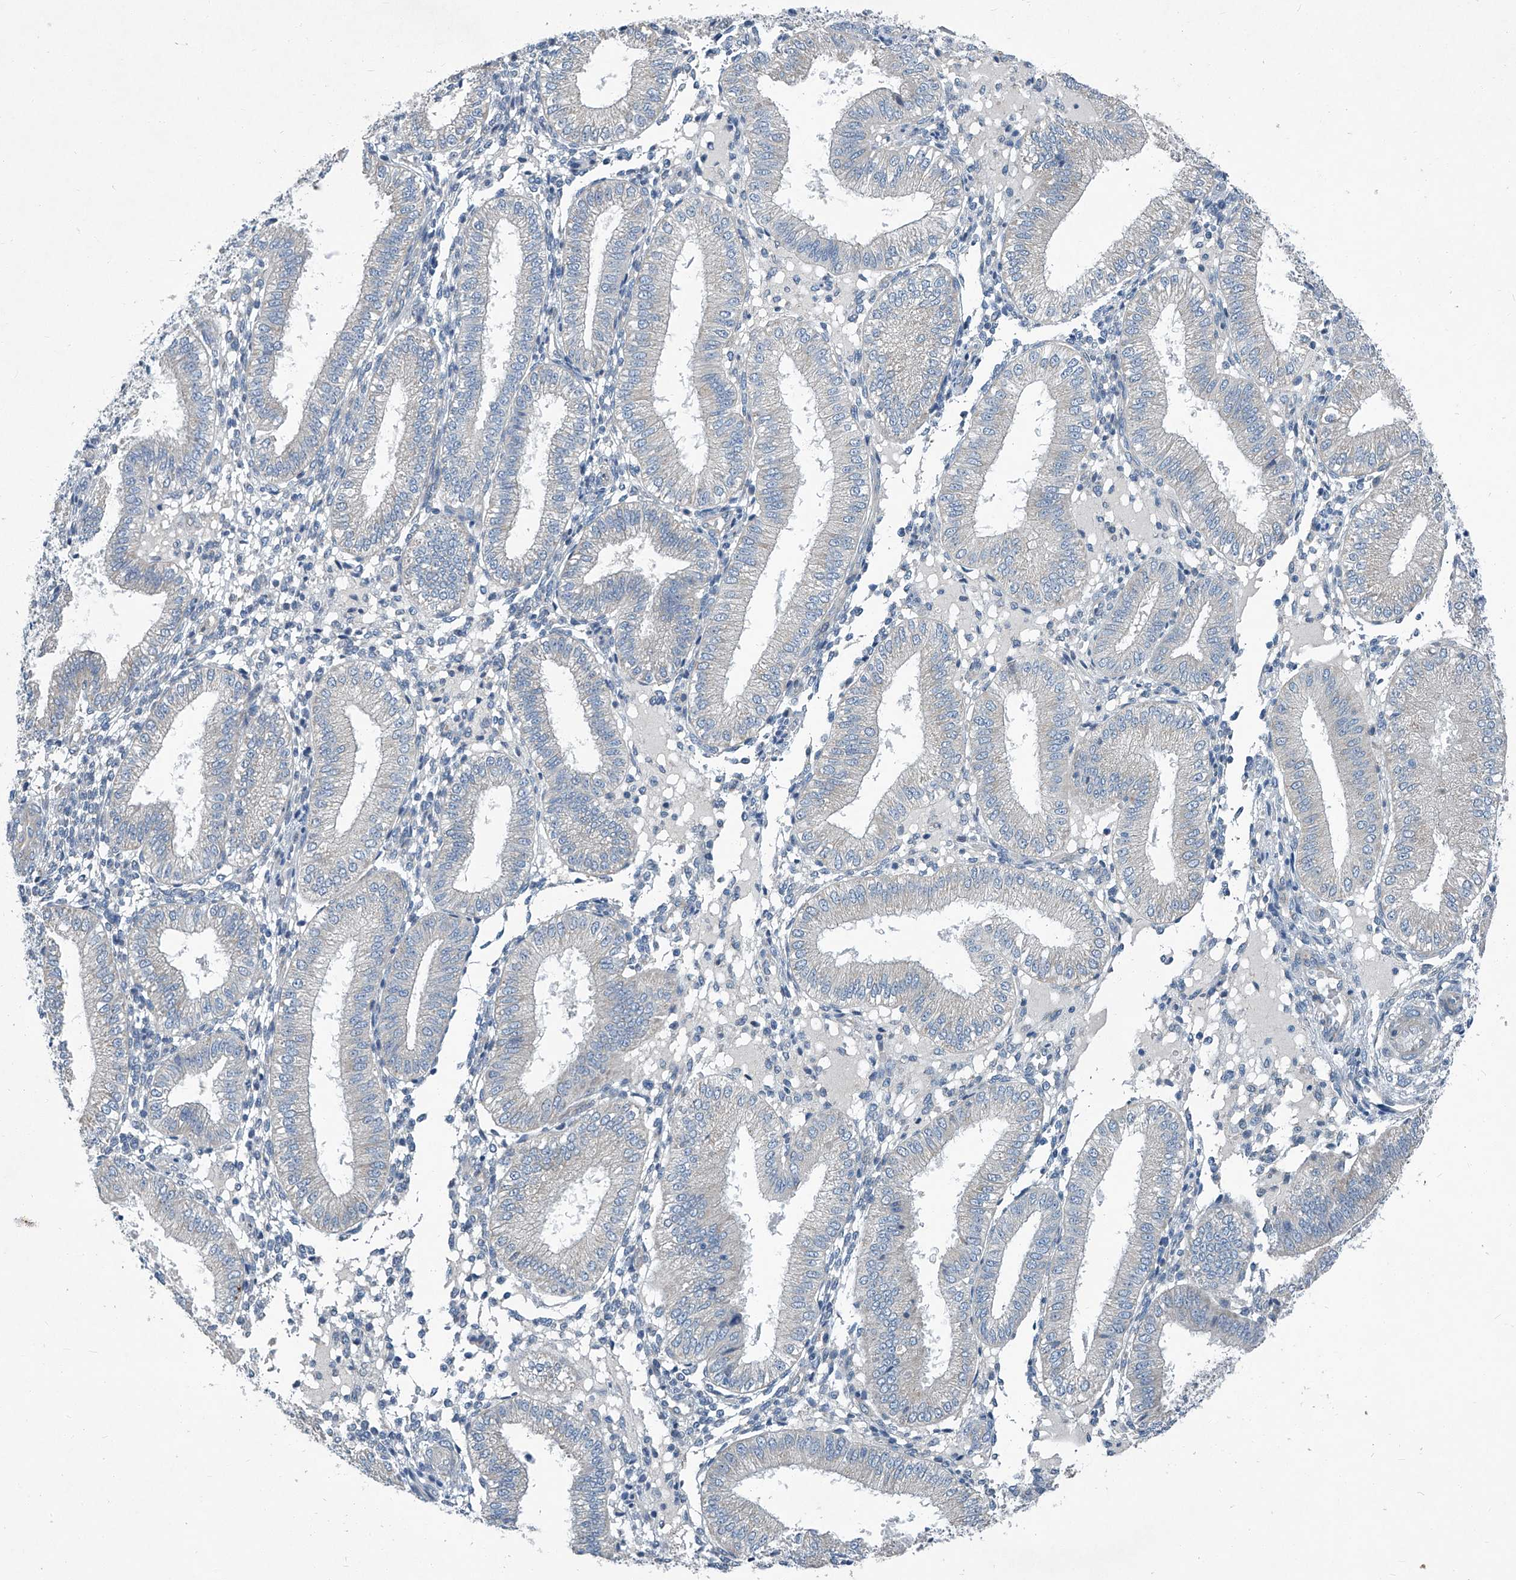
{"staining": {"intensity": "negative", "quantity": "none", "location": "none"}, "tissue": "endometrium", "cell_type": "Cells in endometrial stroma", "image_type": "normal", "snomed": [{"axis": "morphology", "description": "Normal tissue, NOS"}, {"axis": "topography", "description": "Endometrium"}], "caption": "Immunohistochemistry photomicrograph of normal endometrium stained for a protein (brown), which displays no staining in cells in endometrial stroma.", "gene": "SLC26A11", "patient": {"sex": "female", "age": 39}}